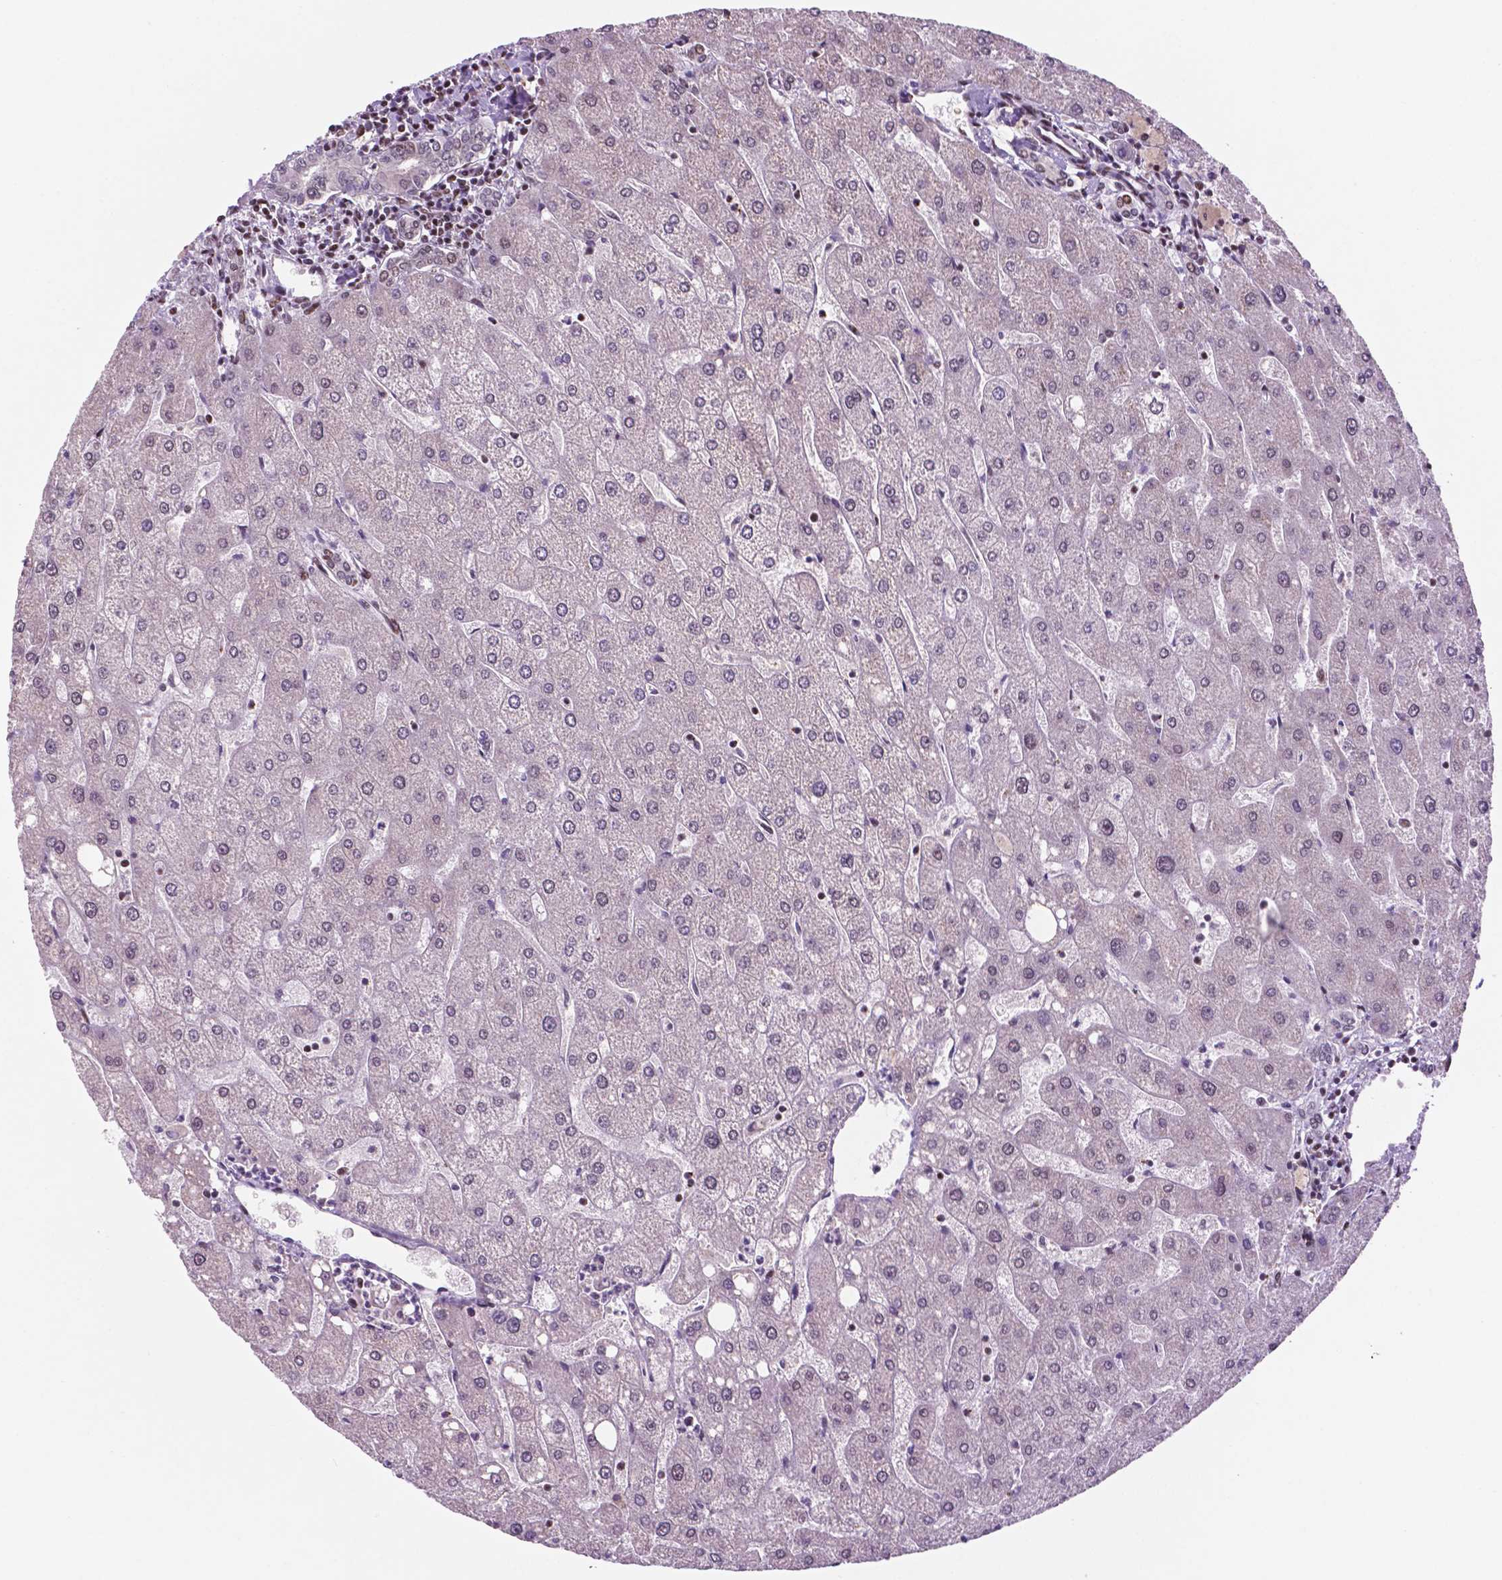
{"staining": {"intensity": "weak", "quantity": "25%-75%", "location": "nuclear"}, "tissue": "liver", "cell_type": "Cholangiocytes", "image_type": "normal", "snomed": [{"axis": "morphology", "description": "Normal tissue, NOS"}, {"axis": "topography", "description": "Liver"}], "caption": "The image exhibits staining of unremarkable liver, revealing weak nuclear protein expression (brown color) within cholangiocytes. (IHC, brightfield microscopy, high magnification).", "gene": "PER2", "patient": {"sex": "male", "age": 67}}